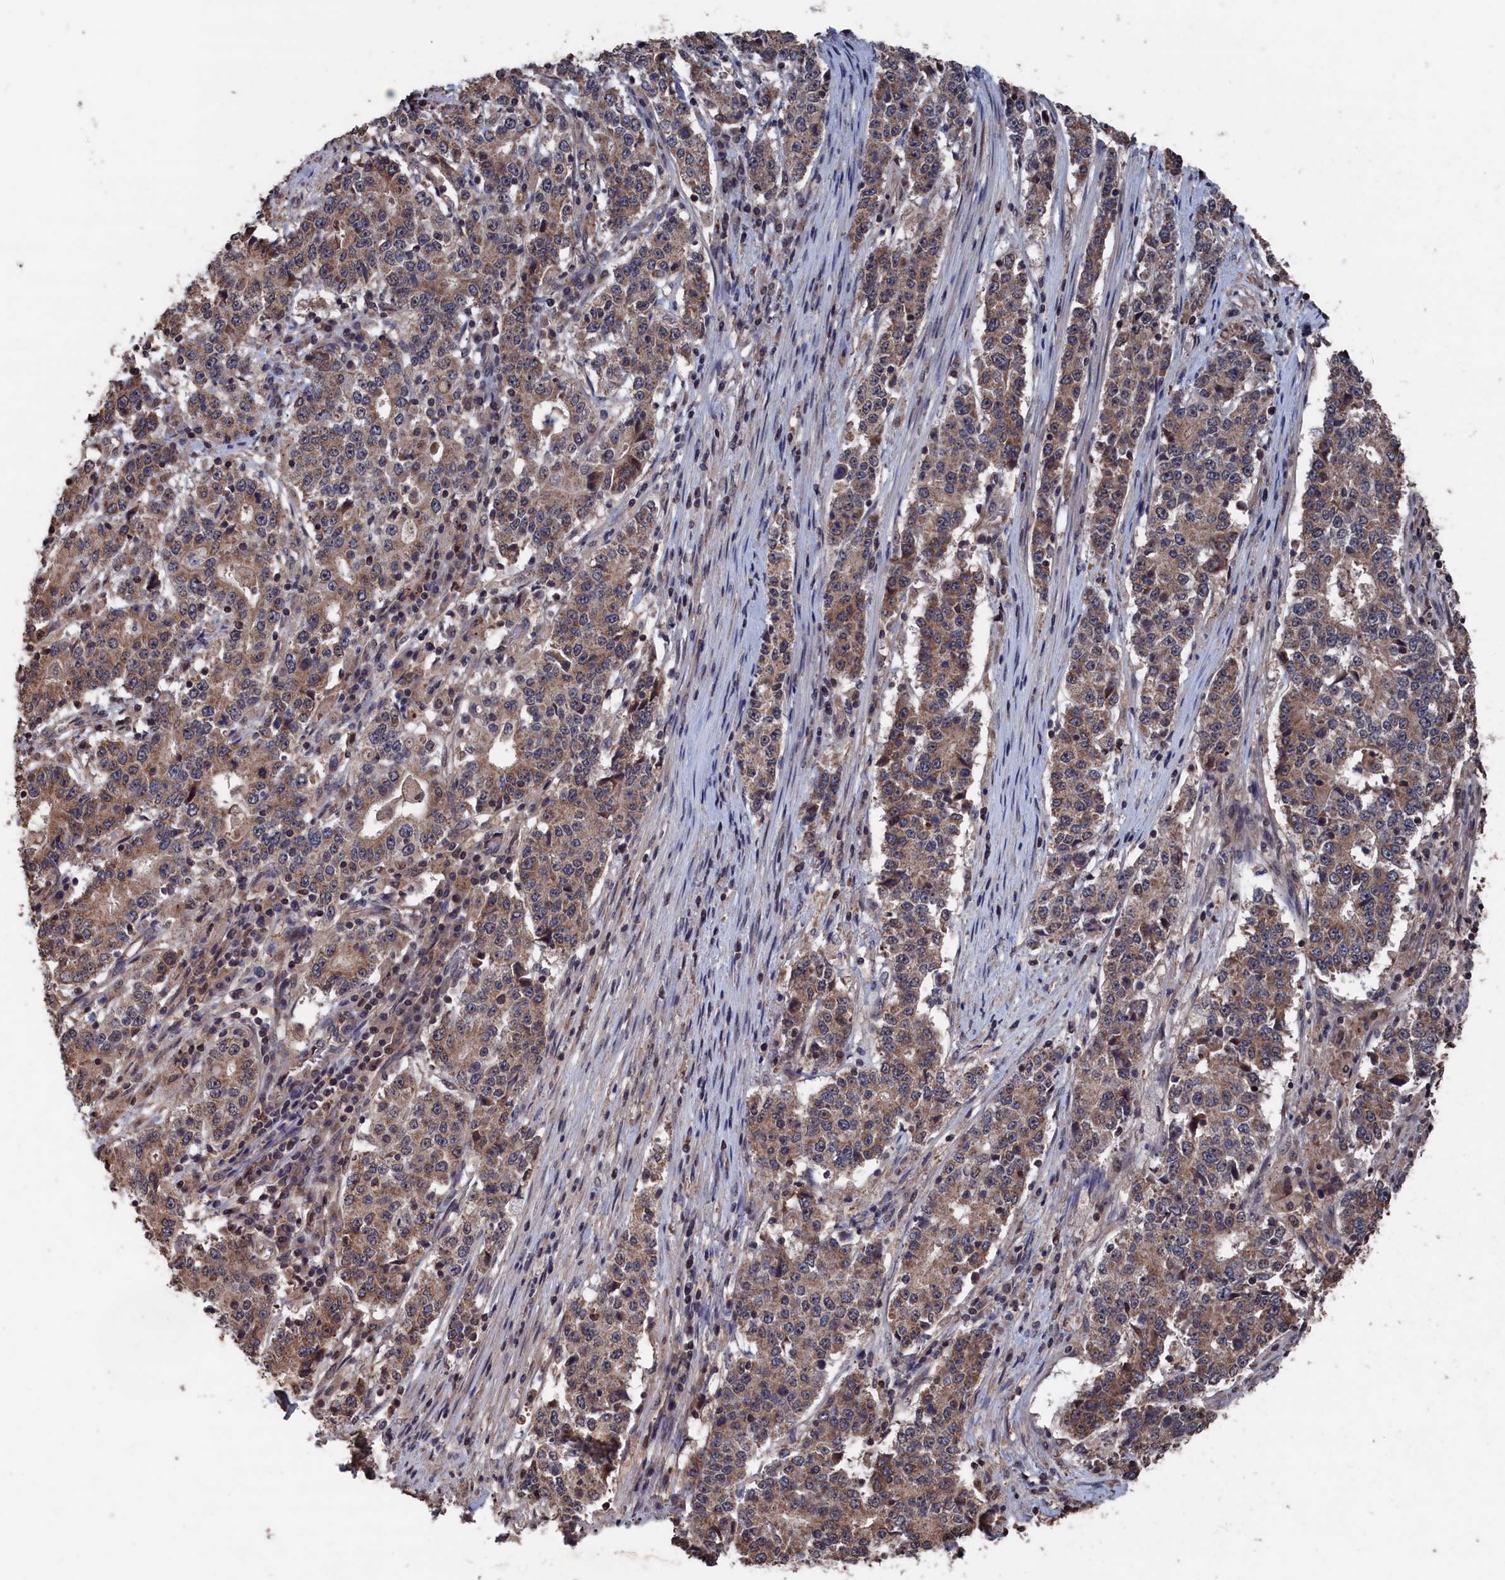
{"staining": {"intensity": "moderate", "quantity": ">75%", "location": "cytoplasmic/membranous"}, "tissue": "stomach cancer", "cell_type": "Tumor cells", "image_type": "cancer", "snomed": [{"axis": "morphology", "description": "Adenocarcinoma, NOS"}, {"axis": "topography", "description": "Stomach"}], "caption": "Protein expression analysis of human stomach adenocarcinoma reveals moderate cytoplasmic/membranous staining in about >75% of tumor cells.", "gene": "PDE12", "patient": {"sex": "male", "age": 59}}